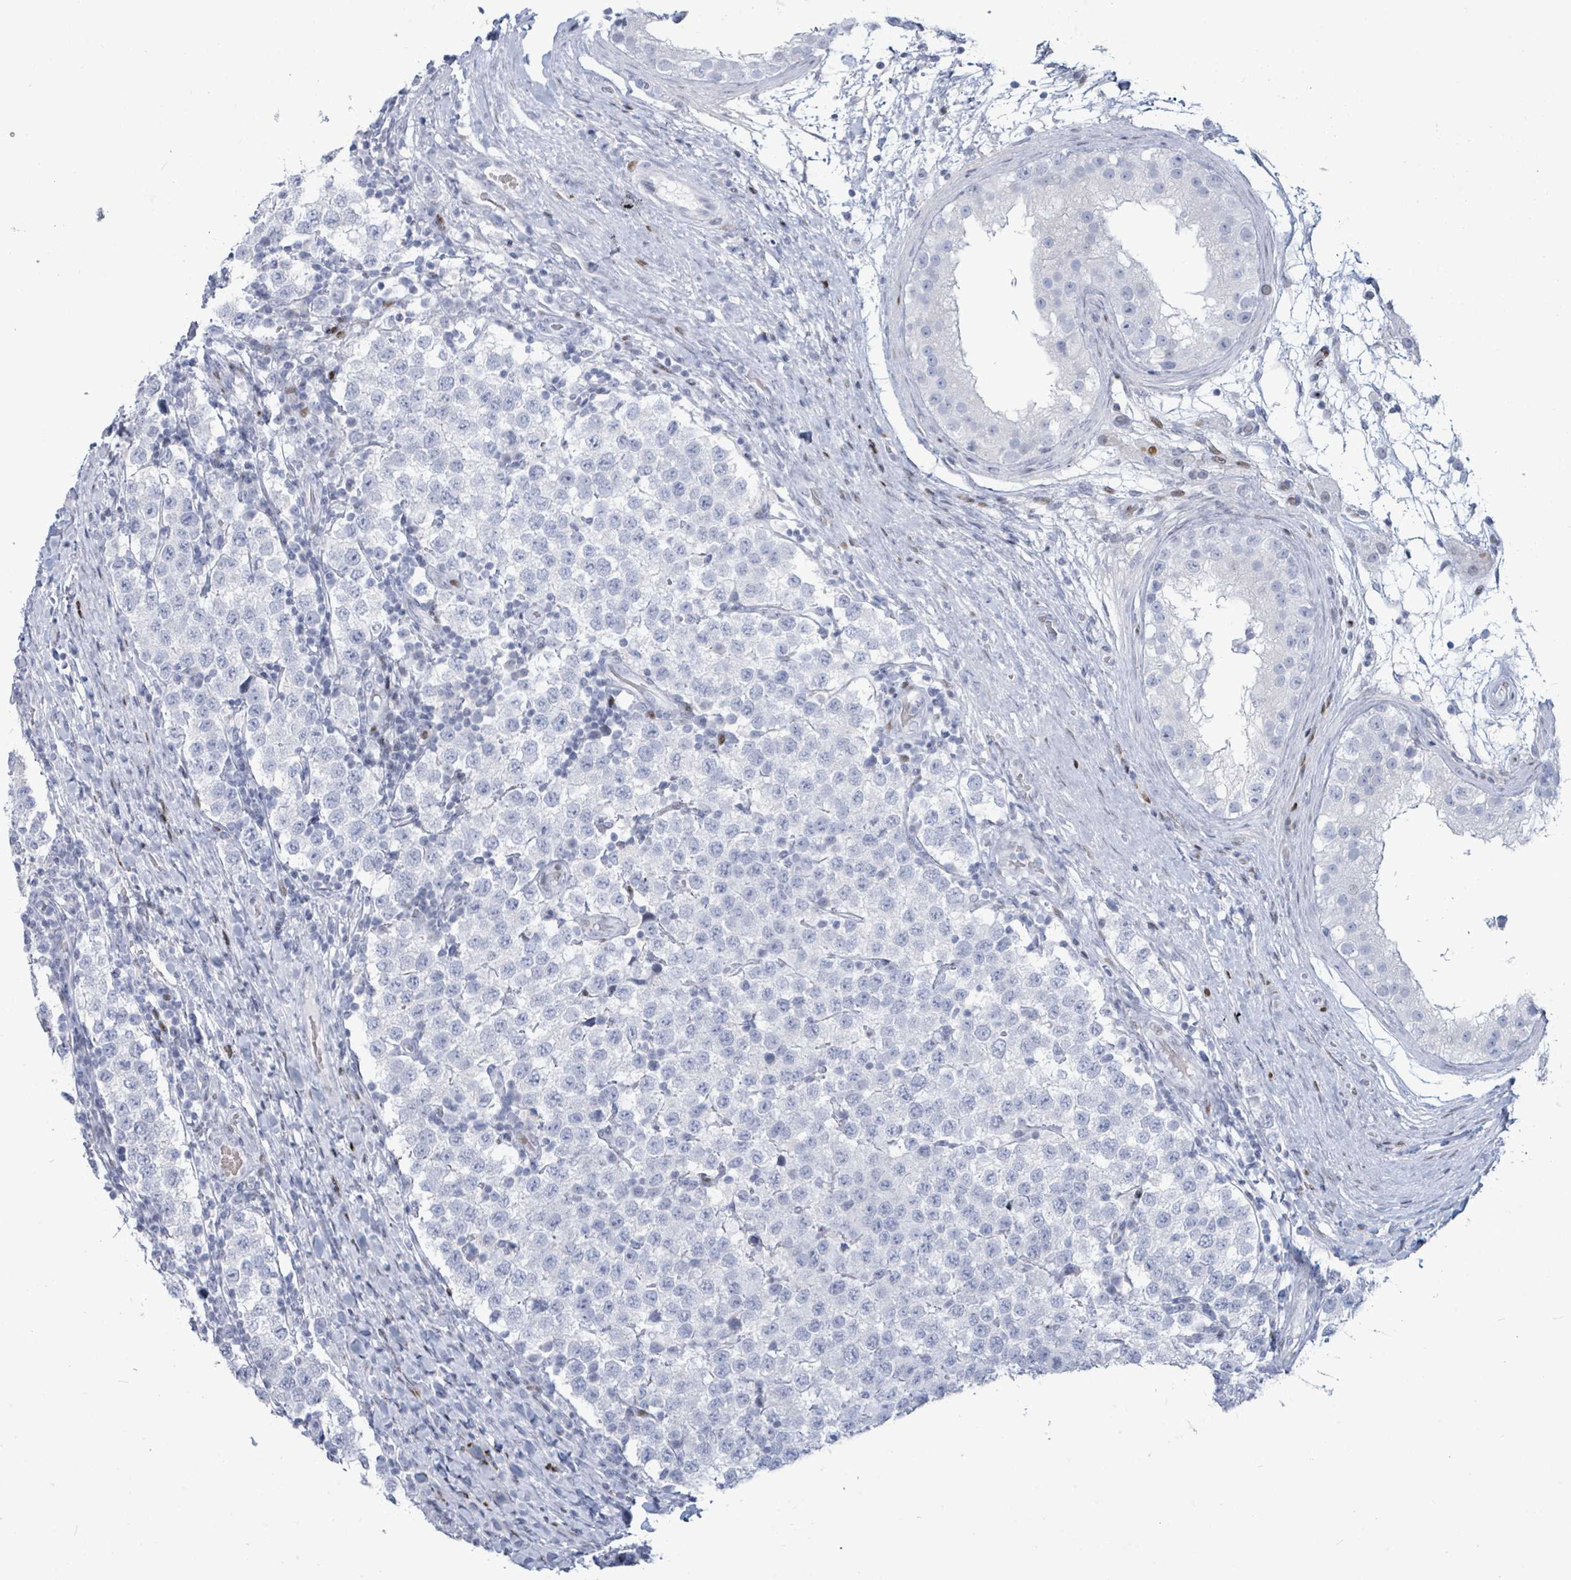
{"staining": {"intensity": "negative", "quantity": "none", "location": "none"}, "tissue": "testis cancer", "cell_type": "Tumor cells", "image_type": "cancer", "snomed": [{"axis": "morphology", "description": "Seminoma, NOS"}, {"axis": "topography", "description": "Testis"}], "caption": "Immunohistochemistry image of testis cancer (seminoma) stained for a protein (brown), which exhibits no expression in tumor cells.", "gene": "MALL", "patient": {"sex": "male", "age": 34}}